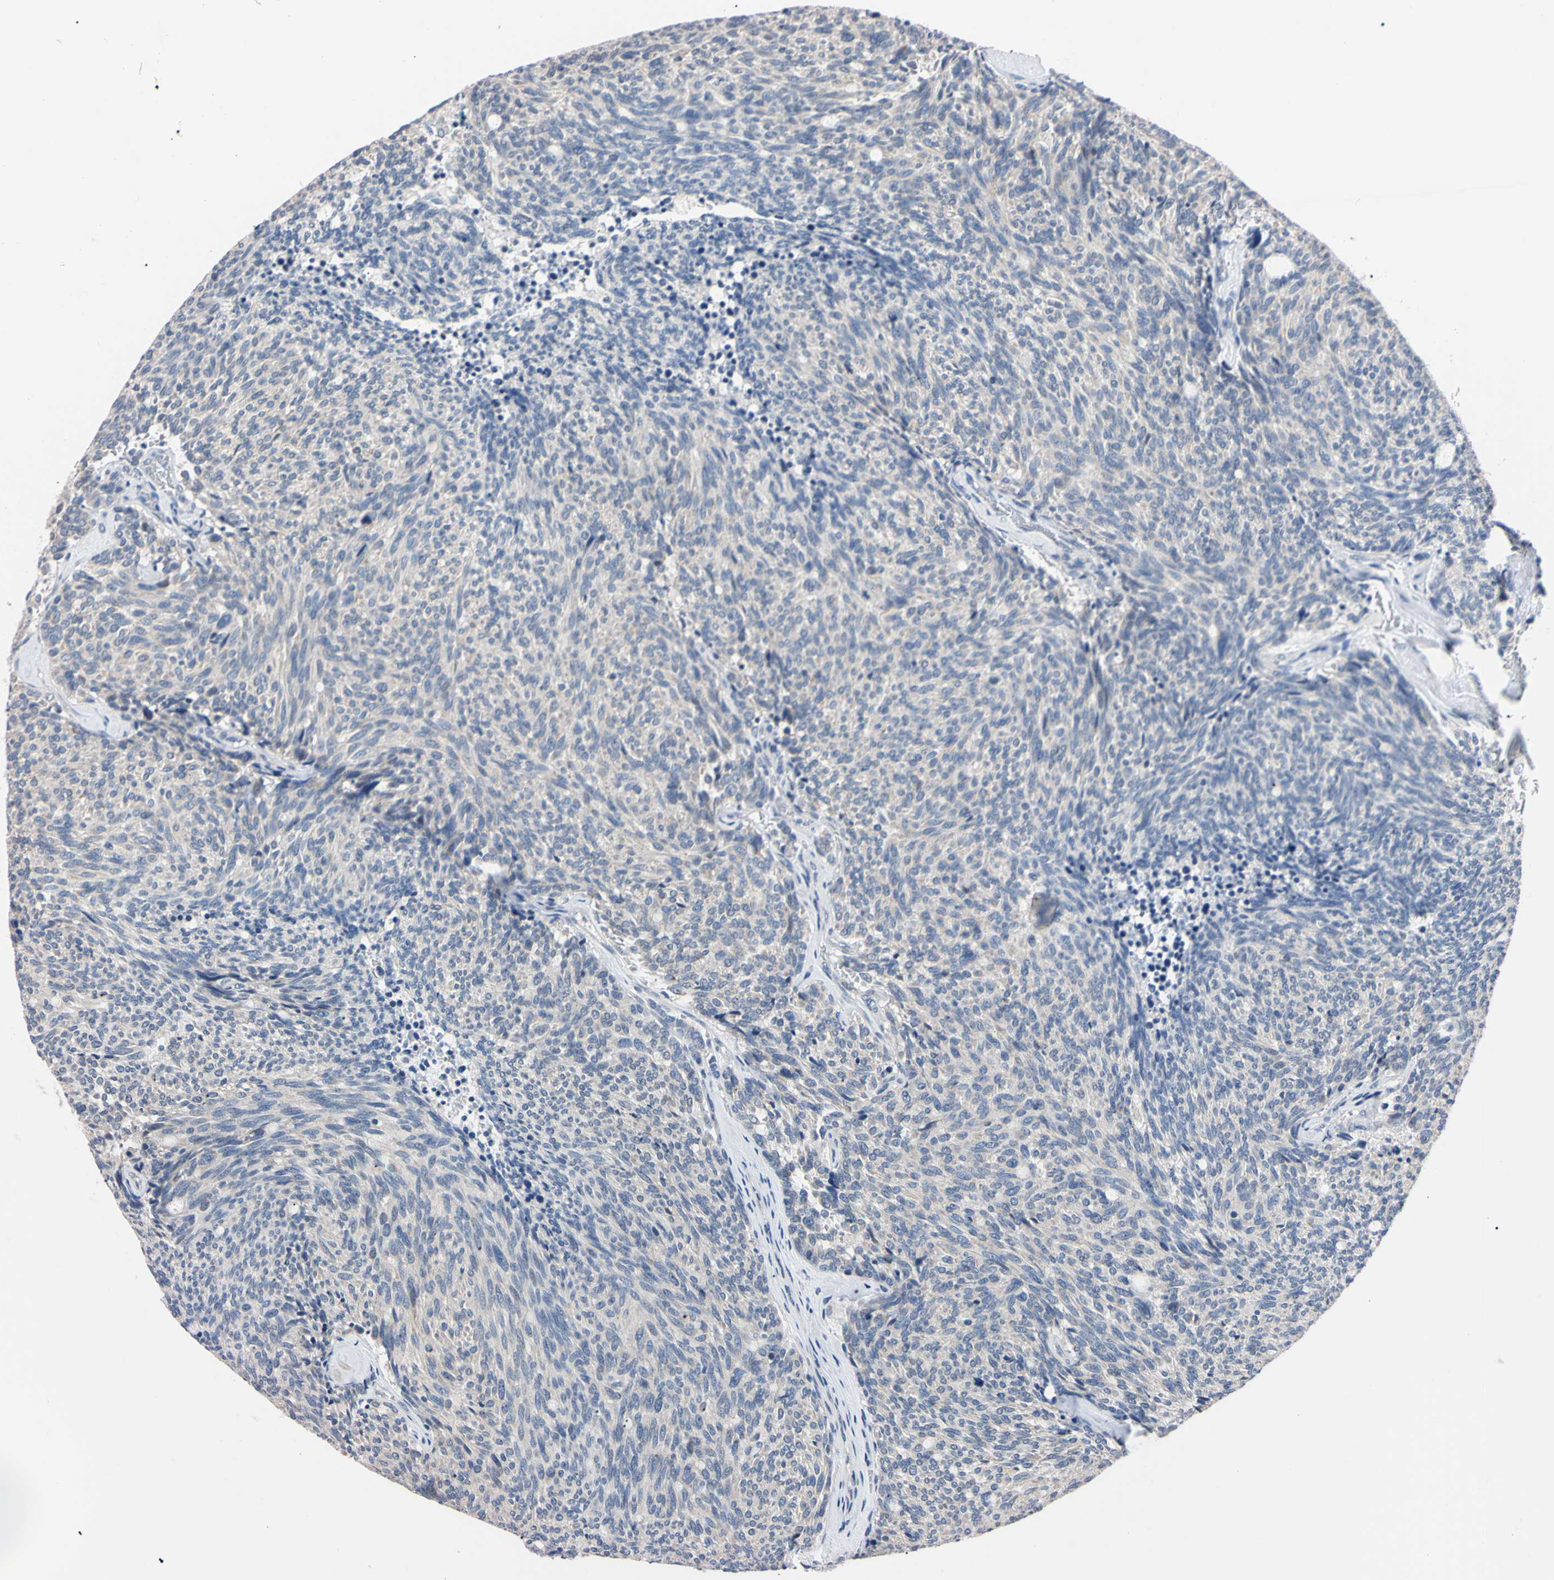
{"staining": {"intensity": "negative", "quantity": "none", "location": "none"}, "tissue": "carcinoid", "cell_type": "Tumor cells", "image_type": "cancer", "snomed": [{"axis": "morphology", "description": "Carcinoid, malignant, NOS"}, {"axis": "topography", "description": "Pancreas"}], "caption": "This is a micrograph of immunohistochemistry (IHC) staining of carcinoid, which shows no expression in tumor cells. (Immunohistochemistry (ihc), brightfield microscopy, high magnification).", "gene": "PNKD", "patient": {"sex": "female", "age": 54}}